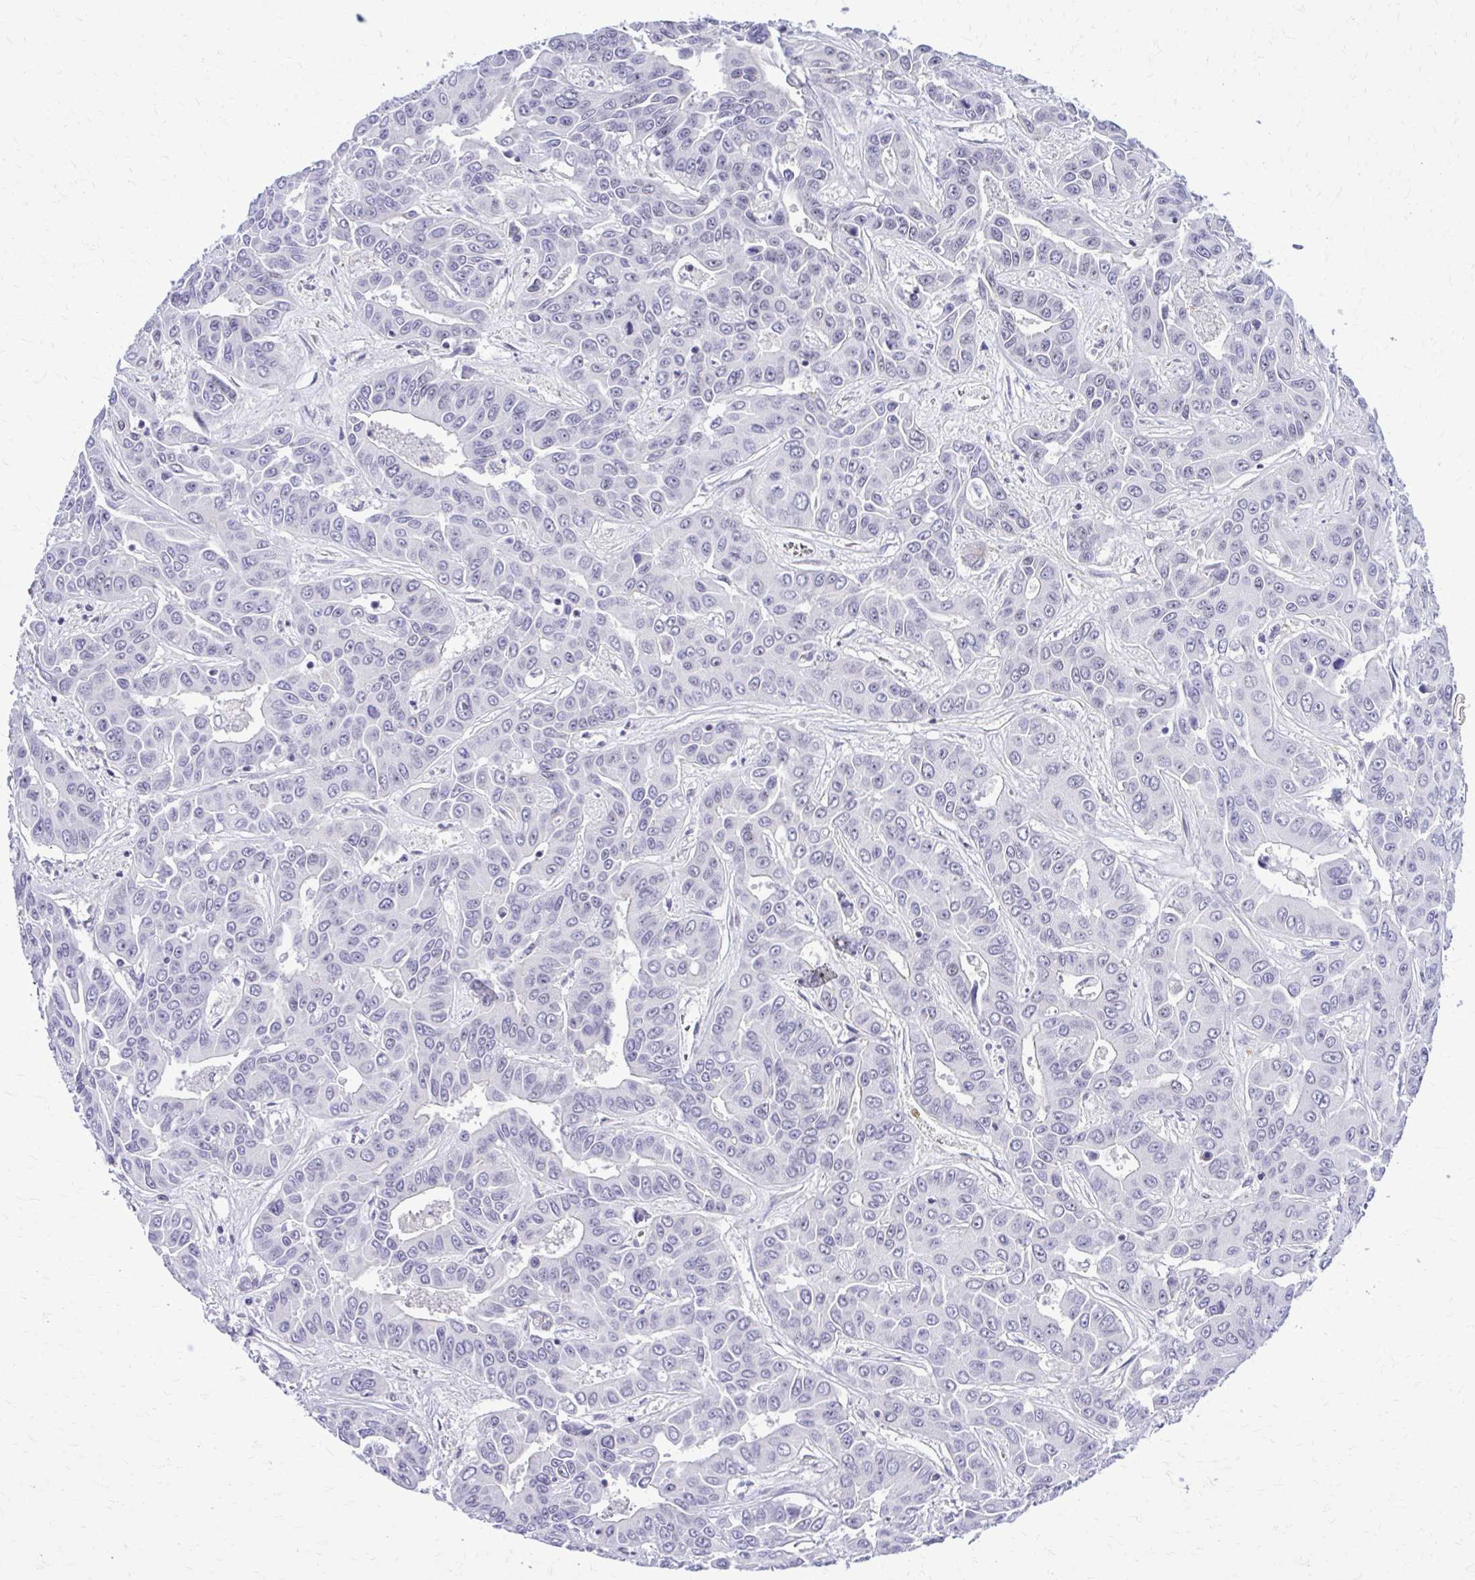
{"staining": {"intensity": "negative", "quantity": "none", "location": "none"}, "tissue": "liver cancer", "cell_type": "Tumor cells", "image_type": "cancer", "snomed": [{"axis": "morphology", "description": "Cholangiocarcinoma"}, {"axis": "topography", "description": "Liver"}], "caption": "There is no significant expression in tumor cells of liver cancer. (Brightfield microscopy of DAB (3,3'-diaminobenzidine) immunohistochemistry (IHC) at high magnification).", "gene": "RASL11B", "patient": {"sex": "female", "age": 52}}